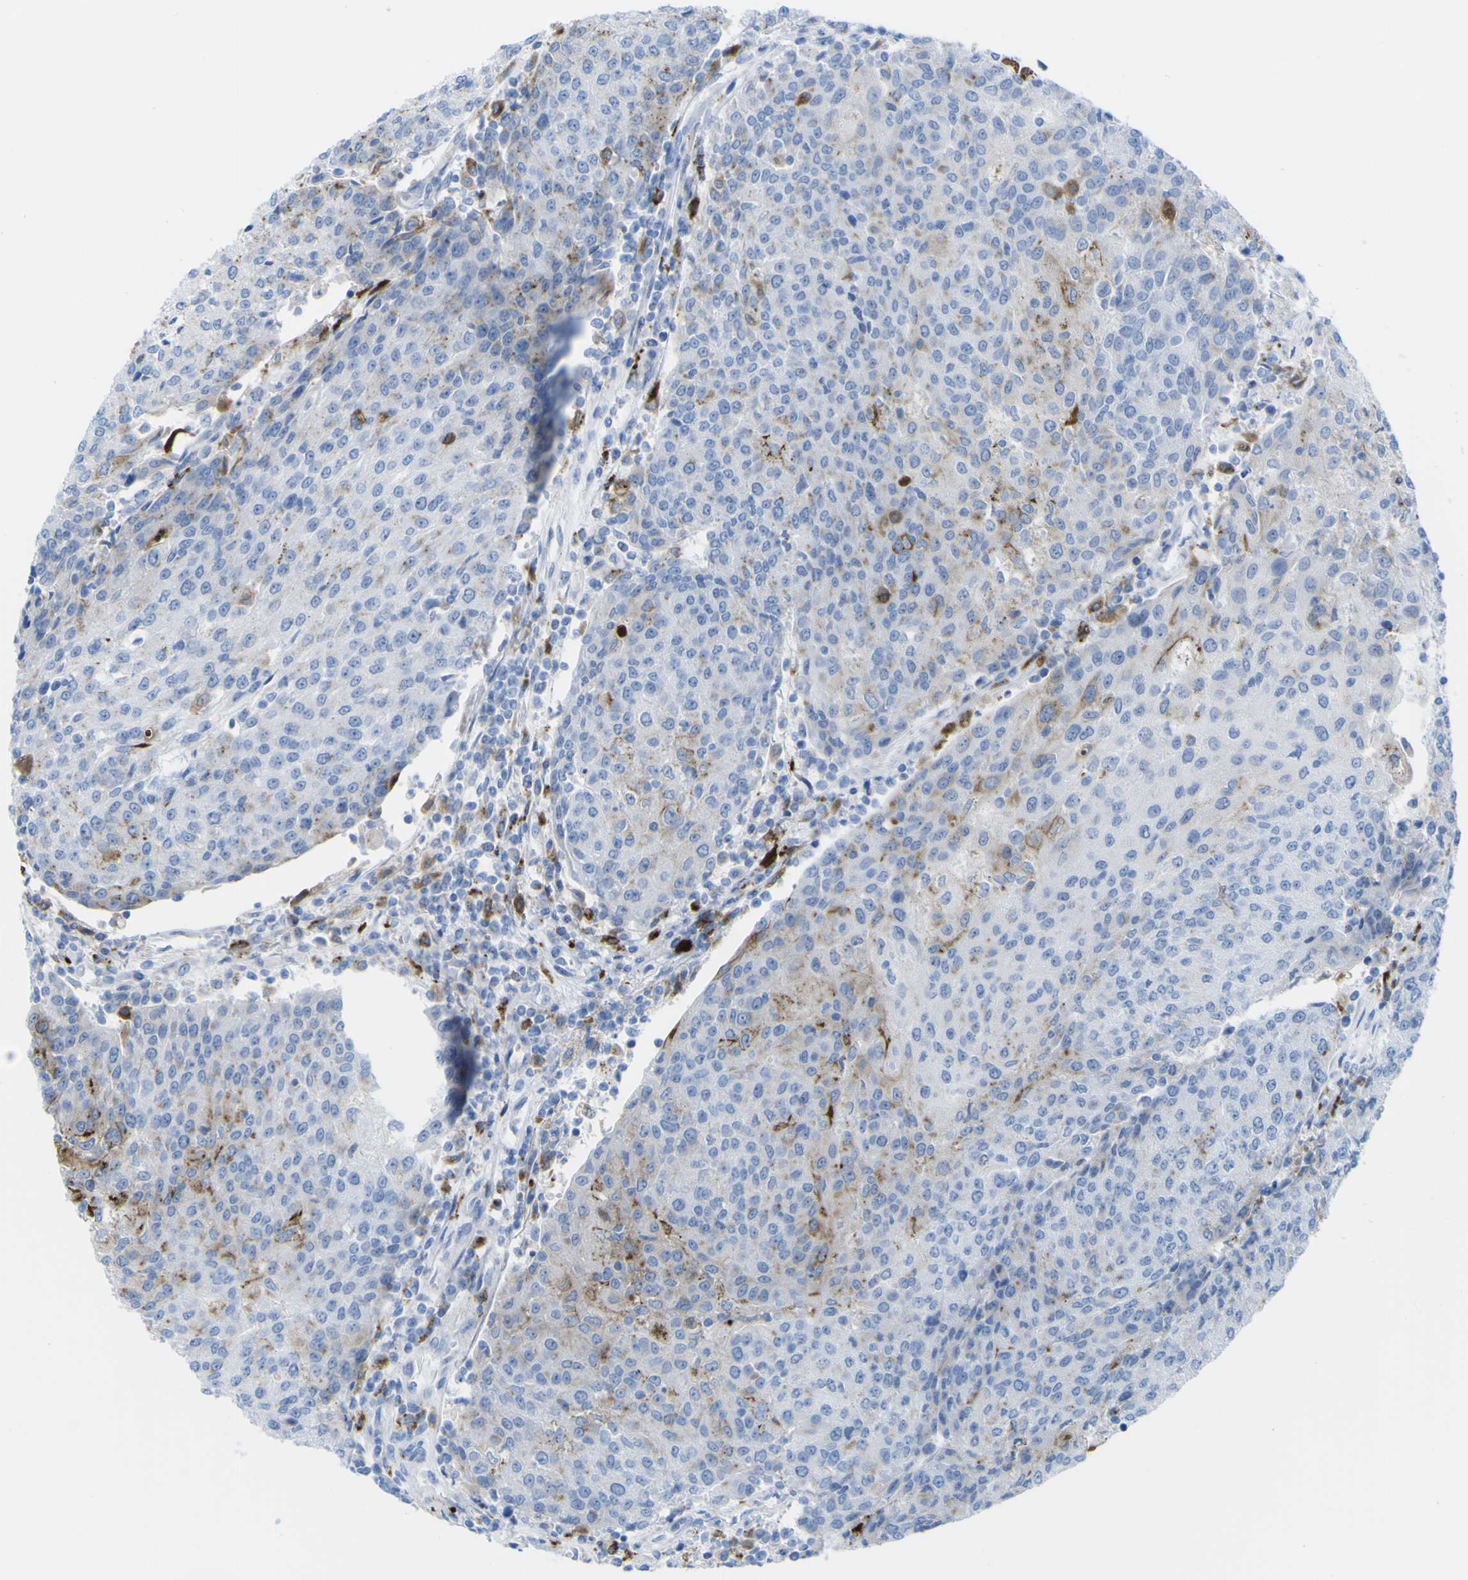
{"staining": {"intensity": "moderate", "quantity": "<25%", "location": "cytoplasmic/membranous"}, "tissue": "urothelial cancer", "cell_type": "Tumor cells", "image_type": "cancer", "snomed": [{"axis": "morphology", "description": "Urothelial carcinoma, High grade"}, {"axis": "topography", "description": "Urinary bladder"}], "caption": "High-grade urothelial carcinoma was stained to show a protein in brown. There is low levels of moderate cytoplasmic/membranous expression in about <25% of tumor cells.", "gene": "PLD3", "patient": {"sex": "female", "age": 85}}